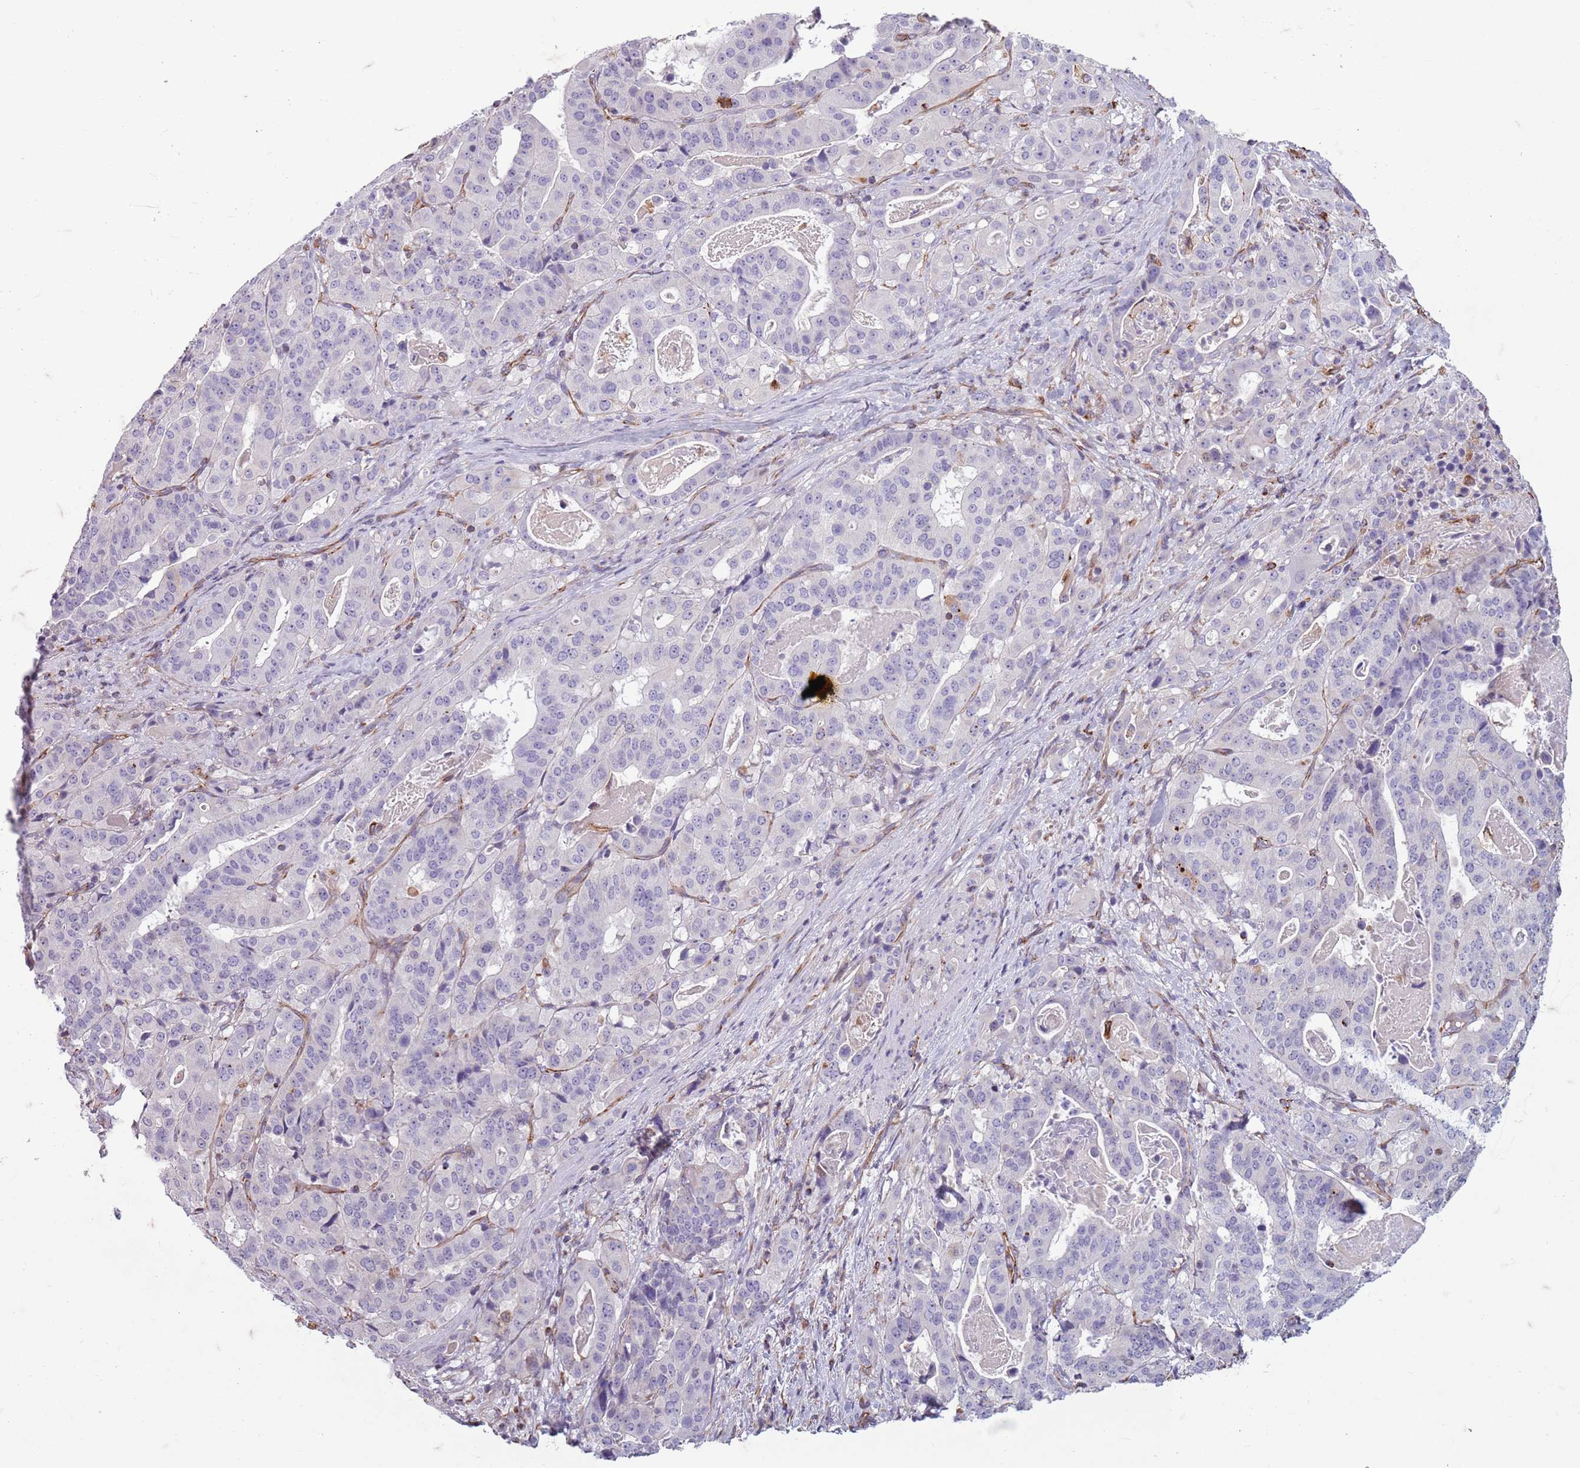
{"staining": {"intensity": "negative", "quantity": "none", "location": "none"}, "tissue": "stomach cancer", "cell_type": "Tumor cells", "image_type": "cancer", "snomed": [{"axis": "morphology", "description": "Adenocarcinoma, NOS"}, {"axis": "topography", "description": "Stomach"}], "caption": "This photomicrograph is of stomach adenocarcinoma stained with immunohistochemistry to label a protein in brown with the nuclei are counter-stained blue. There is no expression in tumor cells. (Stains: DAB immunohistochemistry (IHC) with hematoxylin counter stain, Microscopy: brightfield microscopy at high magnification).", "gene": "TAS2R38", "patient": {"sex": "male", "age": 48}}